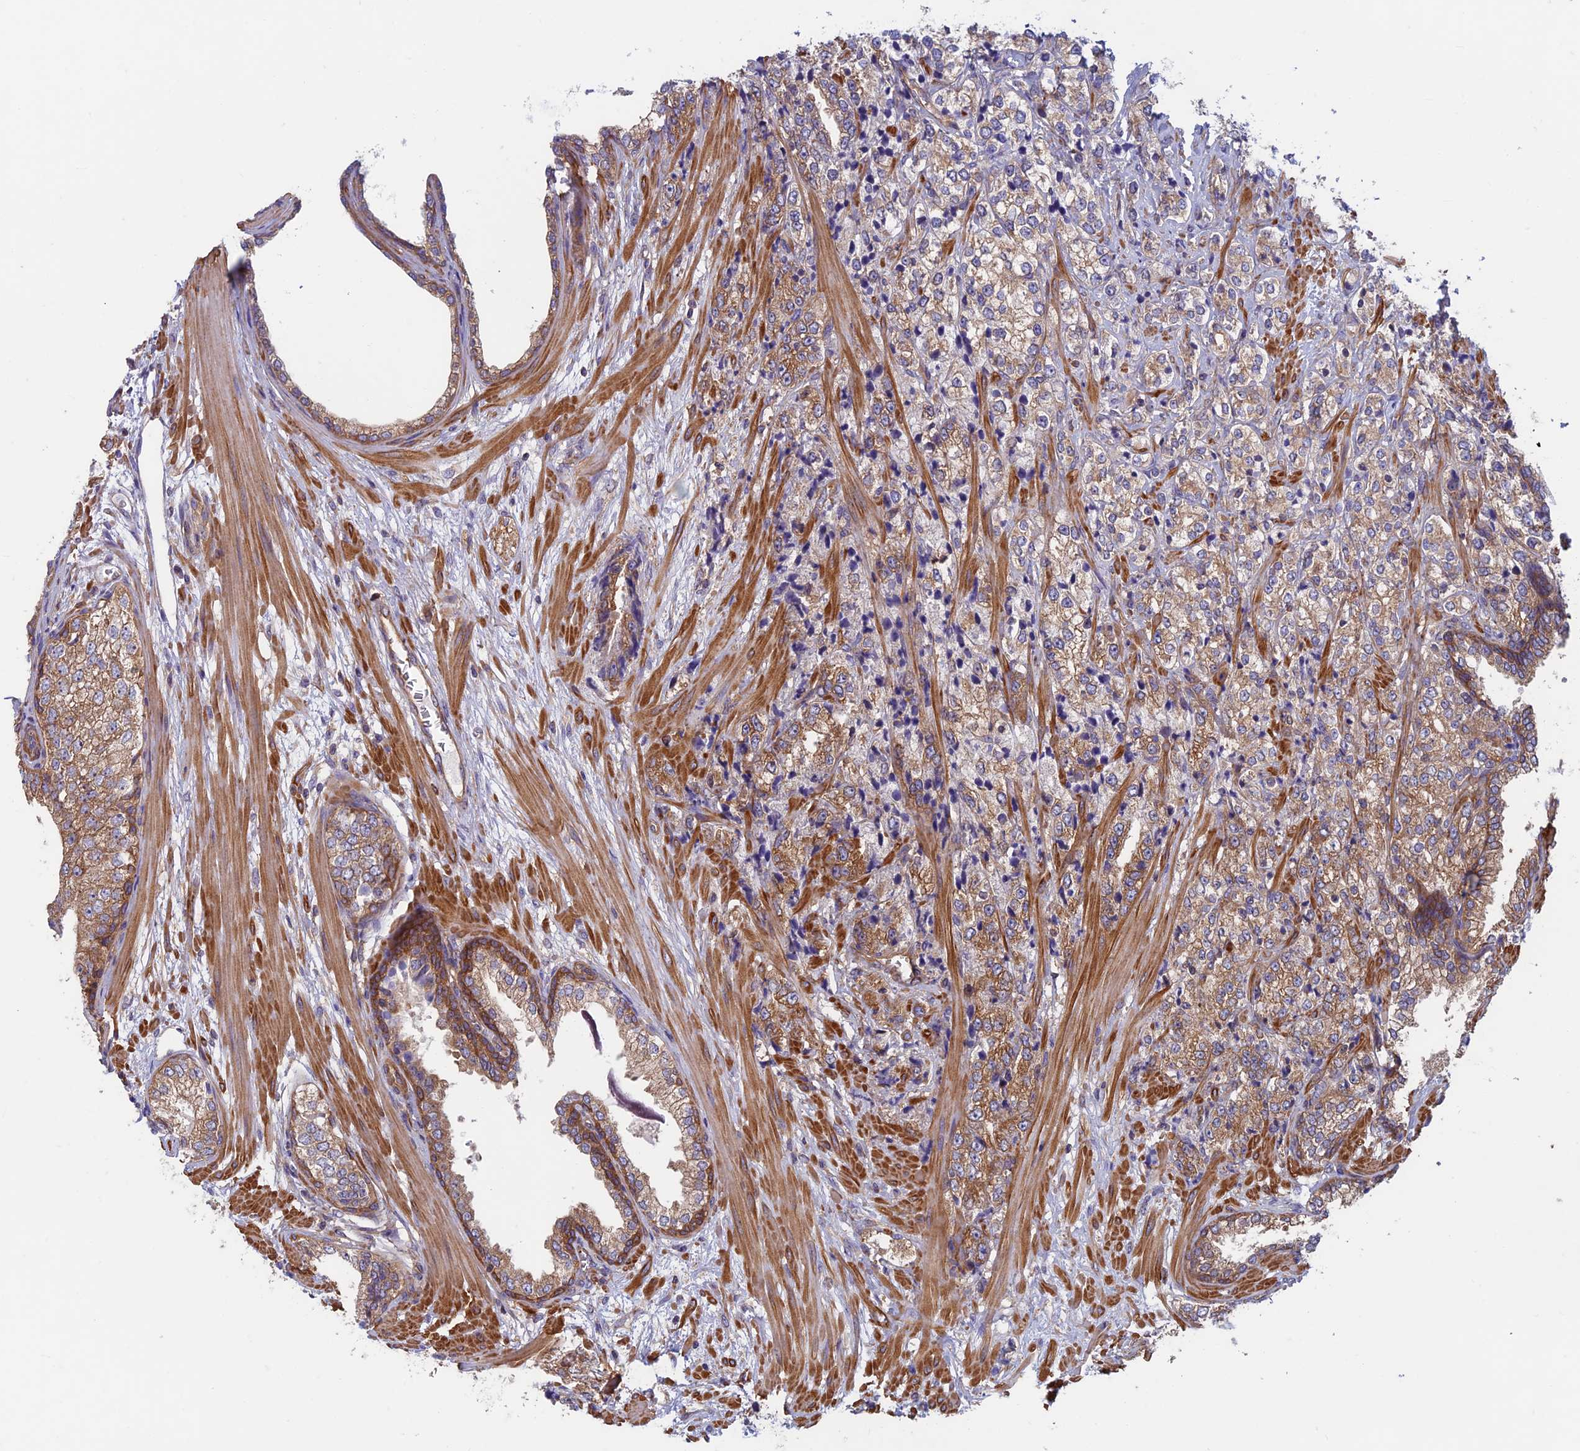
{"staining": {"intensity": "moderate", "quantity": ">75%", "location": "cytoplasmic/membranous"}, "tissue": "prostate cancer", "cell_type": "Tumor cells", "image_type": "cancer", "snomed": [{"axis": "morphology", "description": "Adenocarcinoma, High grade"}, {"axis": "topography", "description": "Prostate"}], "caption": "Prostate cancer tissue shows moderate cytoplasmic/membranous expression in about >75% of tumor cells, visualized by immunohistochemistry. (DAB IHC, brown staining for protein, blue staining for nuclei).", "gene": "DNM1L", "patient": {"sex": "male", "age": 69}}